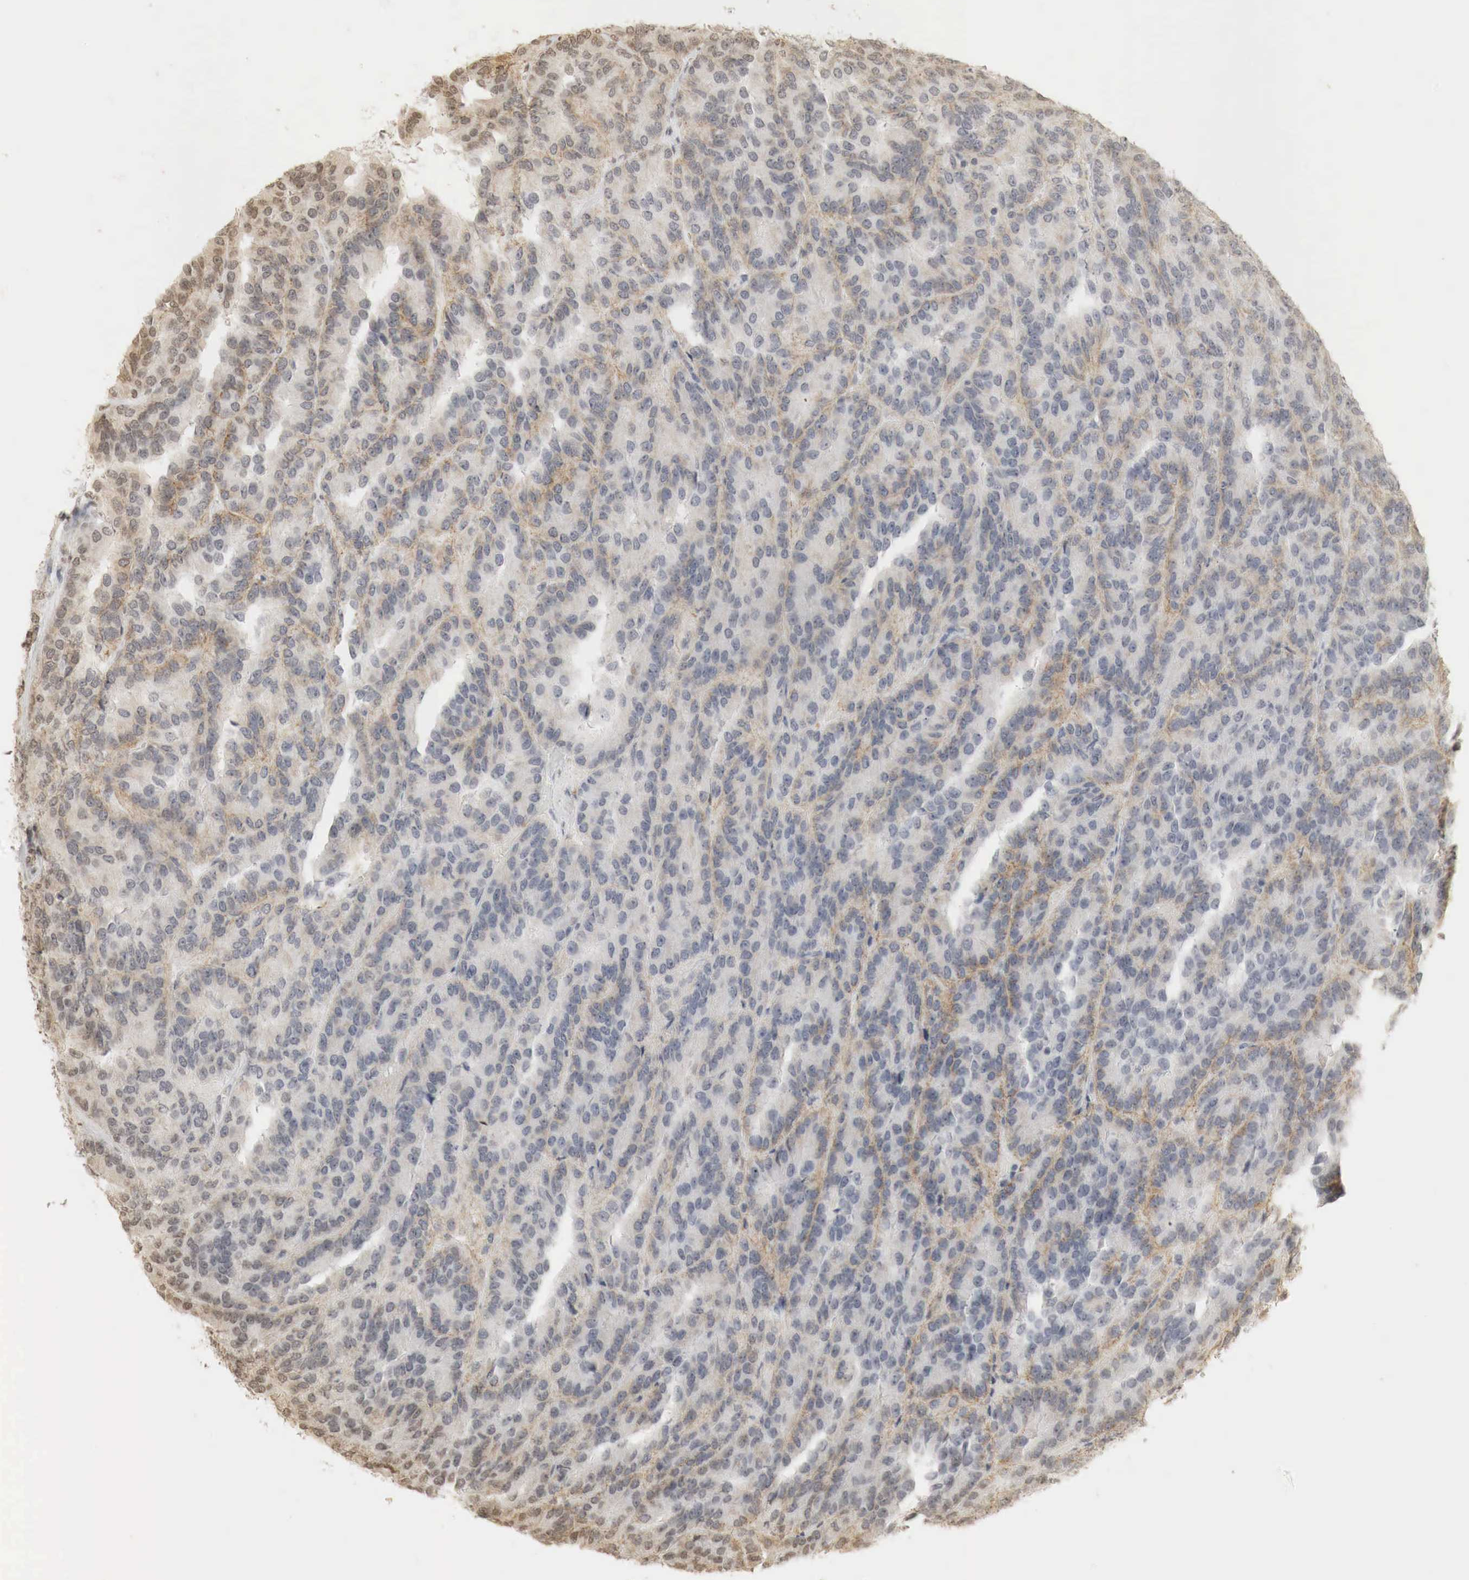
{"staining": {"intensity": "weak", "quantity": "<25%", "location": "nuclear"}, "tissue": "renal cancer", "cell_type": "Tumor cells", "image_type": "cancer", "snomed": [{"axis": "morphology", "description": "Adenocarcinoma, NOS"}, {"axis": "topography", "description": "Kidney"}], "caption": "Immunohistochemical staining of human renal cancer (adenocarcinoma) reveals no significant expression in tumor cells. (DAB immunohistochemistry (IHC), high magnification).", "gene": "ERBB4", "patient": {"sex": "male", "age": 46}}